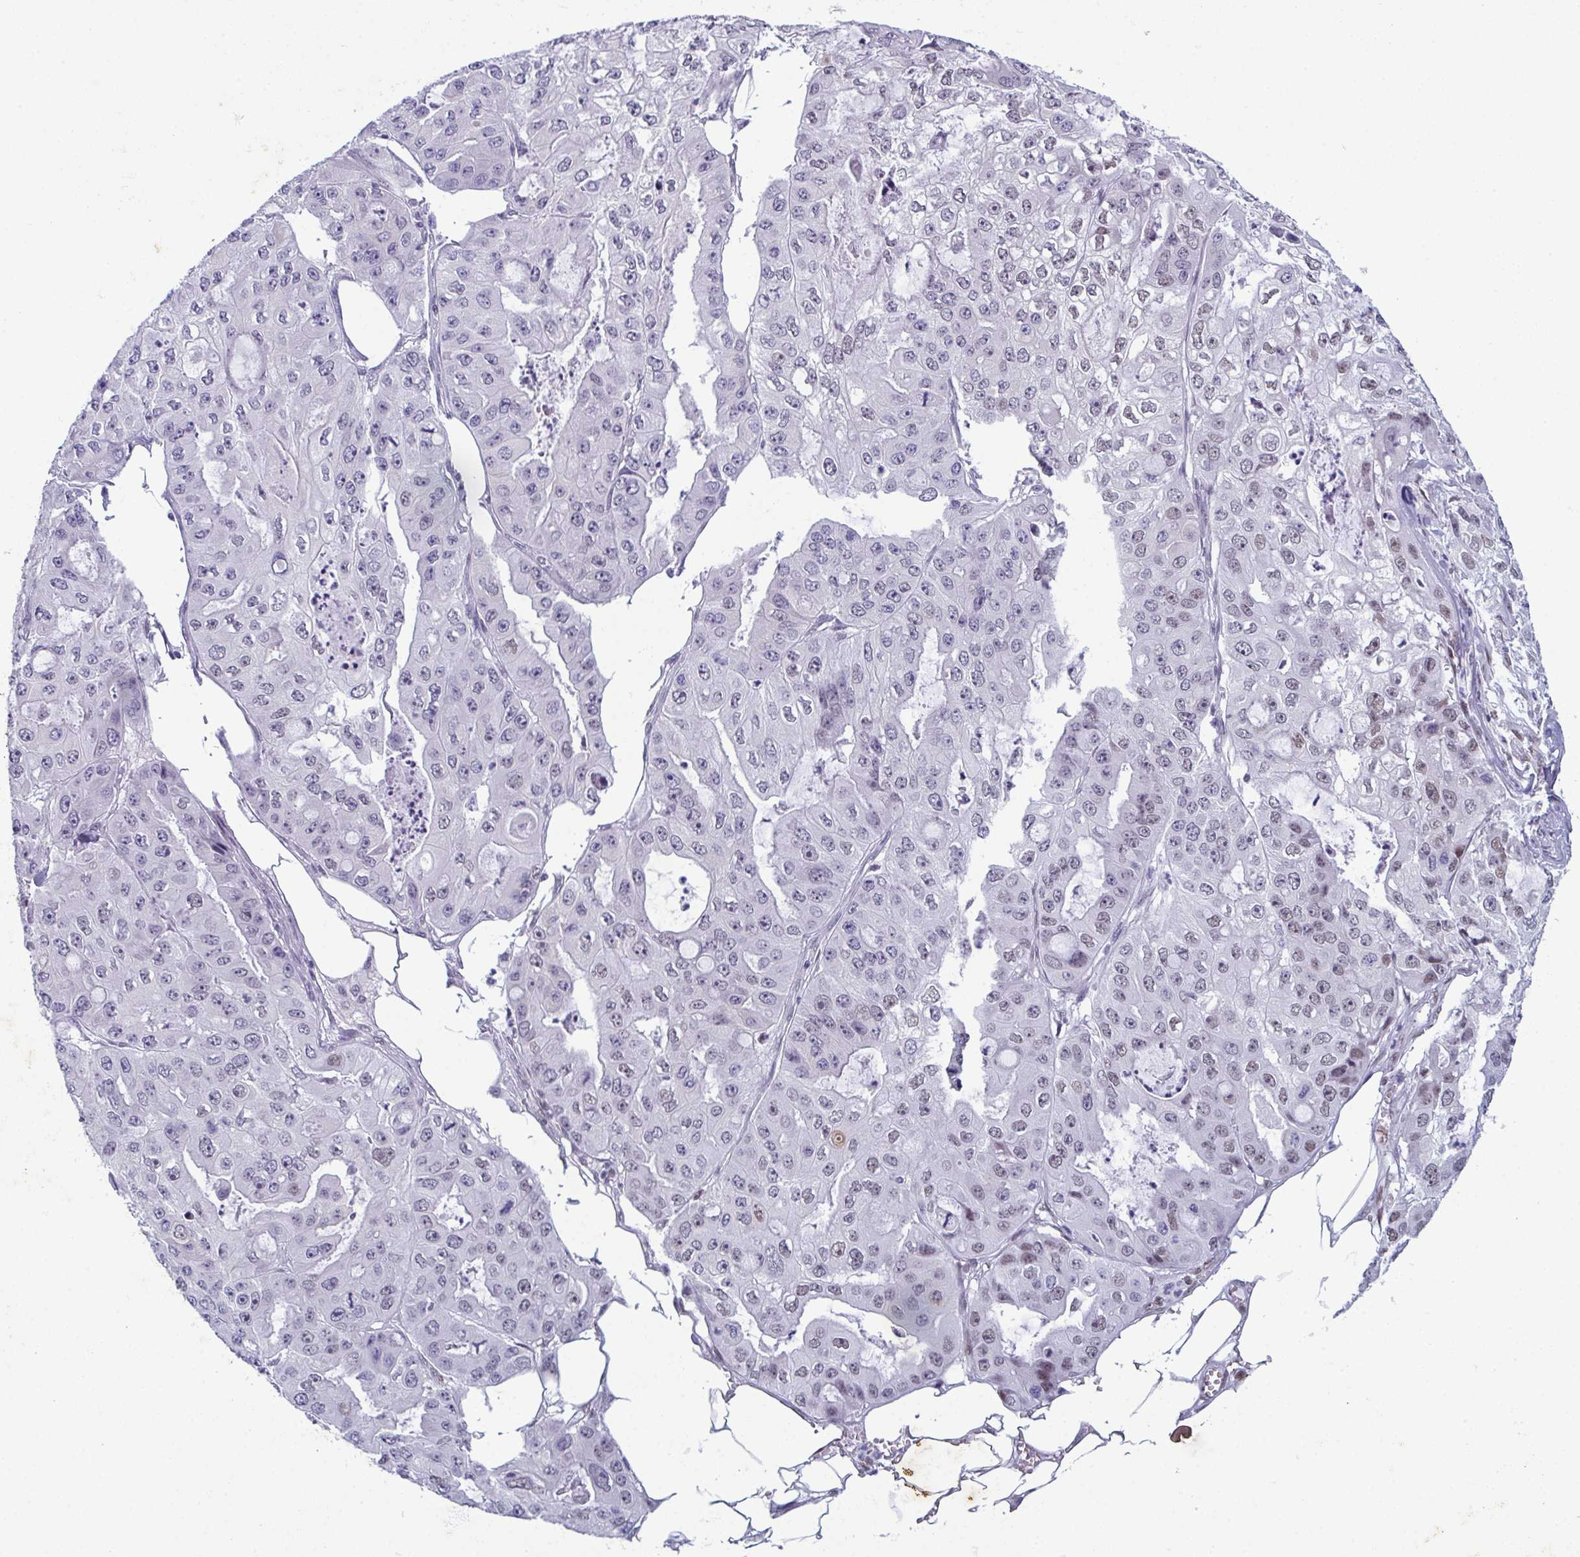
{"staining": {"intensity": "moderate", "quantity": "25%-75%", "location": "nuclear"}, "tissue": "ovarian cancer", "cell_type": "Tumor cells", "image_type": "cancer", "snomed": [{"axis": "morphology", "description": "Cystadenocarcinoma, serous, NOS"}, {"axis": "topography", "description": "Ovary"}], "caption": "Serous cystadenocarcinoma (ovarian) stained with DAB (3,3'-diaminobenzidine) IHC shows medium levels of moderate nuclear staining in about 25%-75% of tumor cells.", "gene": "RBM7", "patient": {"sex": "female", "age": 56}}